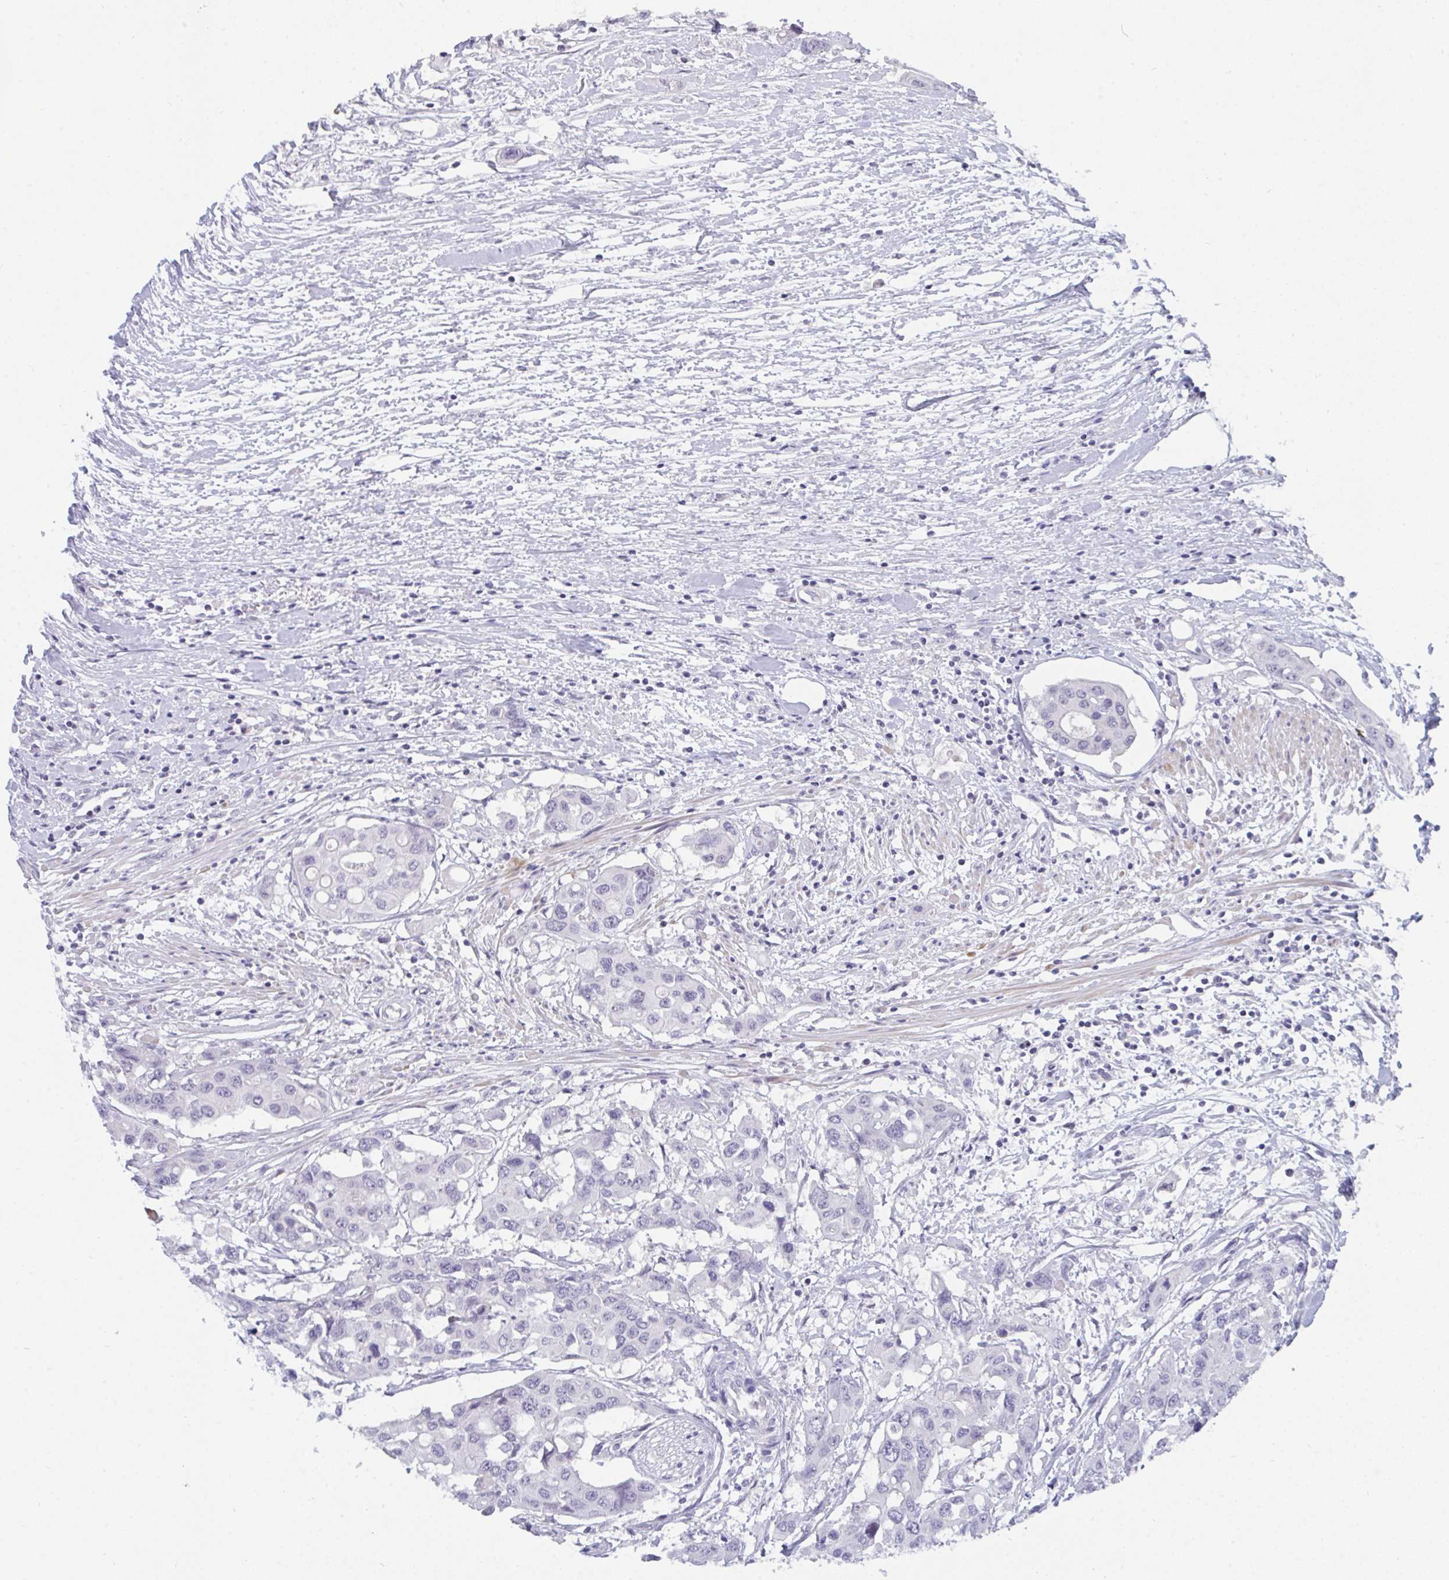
{"staining": {"intensity": "negative", "quantity": "none", "location": "none"}, "tissue": "colorectal cancer", "cell_type": "Tumor cells", "image_type": "cancer", "snomed": [{"axis": "morphology", "description": "Adenocarcinoma, NOS"}, {"axis": "topography", "description": "Colon"}], "caption": "IHC of colorectal adenocarcinoma displays no expression in tumor cells.", "gene": "BMAL2", "patient": {"sex": "male", "age": 77}}